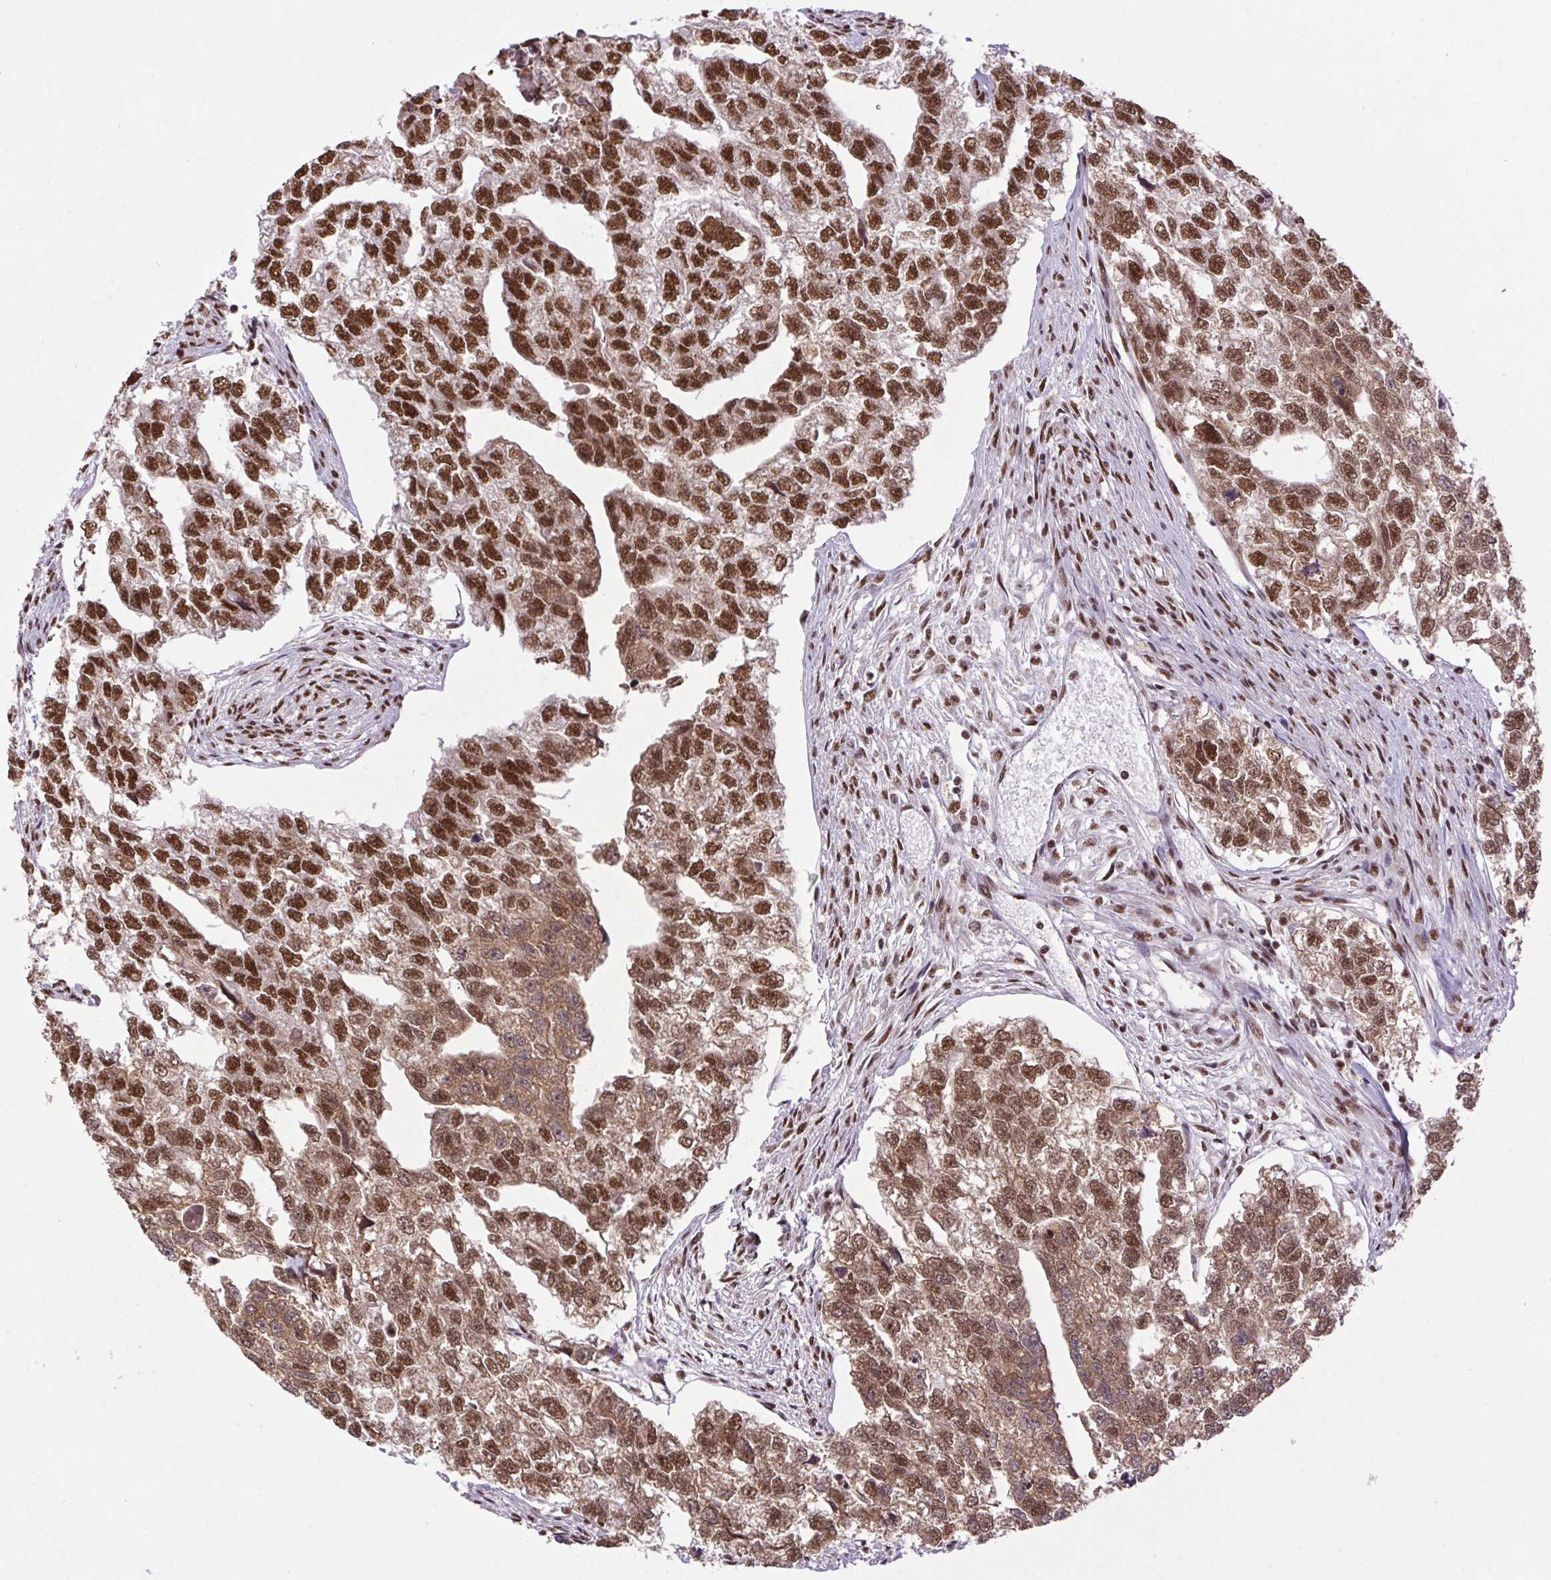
{"staining": {"intensity": "strong", "quantity": ">75%", "location": "nuclear"}, "tissue": "testis cancer", "cell_type": "Tumor cells", "image_type": "cancer", "snomed": [{"axis": "morphology", "description": "Carcinoma, Embryonal, NOS"}, {"axis": "morphology", "description": "Teratoma, malignant, NOS"}, {"axis": "topography", "description": "Testis"}], "caption": "Protein staining demonstrates strong nuclear expression in about >75% of tumor cells in embryonal carcinoma (testis). (IHC, brightfield microscopy, high magnification).", "gene": "ZNF207", "patient": {"sex": "male", "age": 44}}